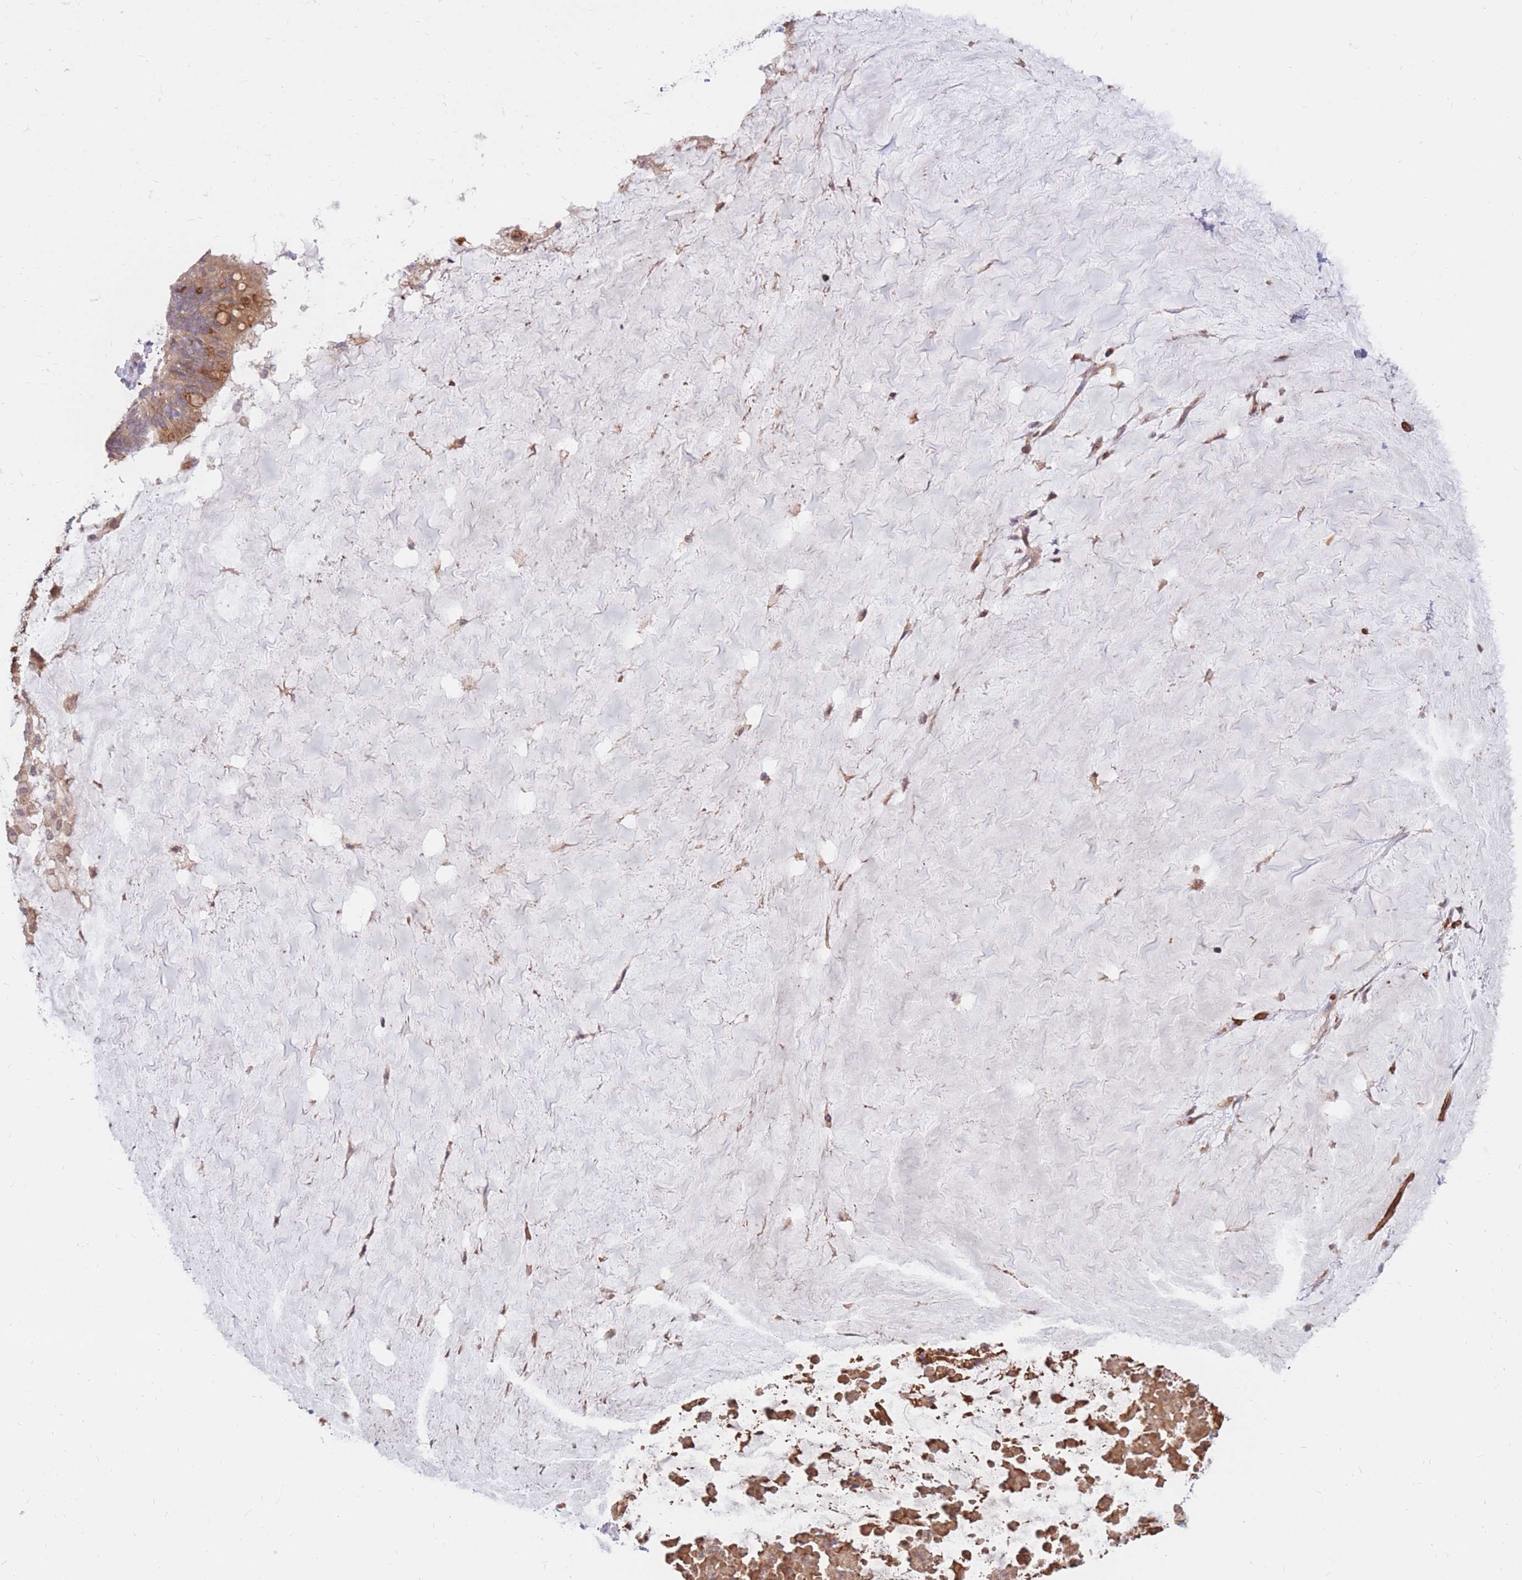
{"staining": {"intensity": "moderate", "quantity": ">75%", "location": "cytoplasmic/membranous"}, "tissue": "ovarian cancer", "cell_type": "Tumor cells", "image_type": "cancer", "snomed": [{"axis": "morphology", "description": "Cystadenocarcinoma, mucinous, NOS"}, {"axis": "topography", "description": "Ovary"}], "caption": "Brown immunohistochemical staining in human ovarian mucinous cystadenocarcinoma shows moderate cytoplasmic/membranous staining in approximately >75% of tumor cells.", "gene": "ATP10D", "patient": {"sex": "female", "age": 61}}